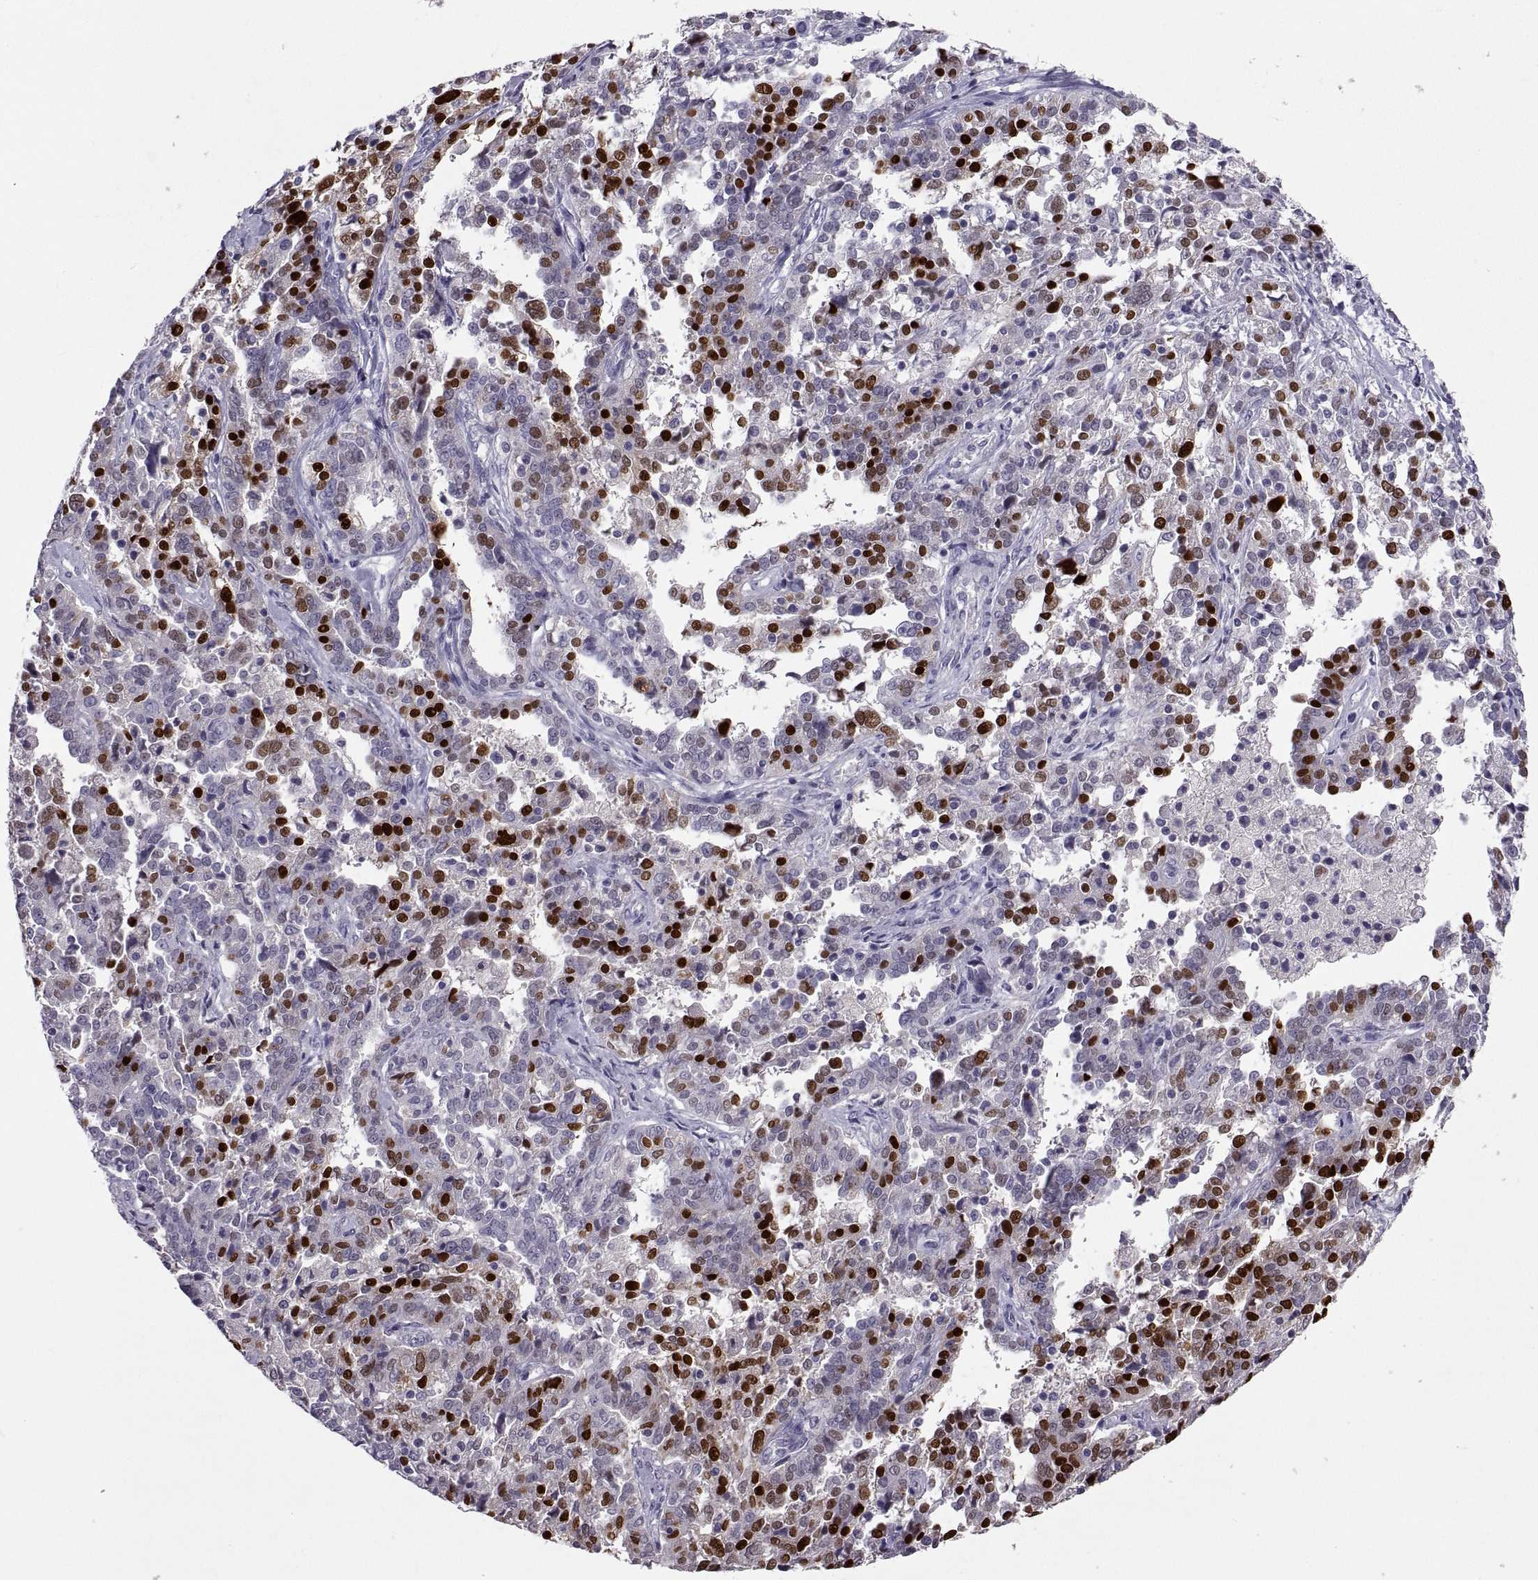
{"staining": {"intensity": "strong", "quantity": "25%-75%", "location": "nuclear"}, "tissue": "ovarian cancer", "cell_type": "Tumor cells", "image_type": "cancer", "snomed": [{"axis": "morphology", "description": "Cystadenocarcinoma, serous, NOS"}, {"axis": "topography", "description": "Ovary"}], "caption": "The micrograph reveals a brown stain indicating the presence of a protein in the nuclear of tumor cells in serous cystadenocarcinoma (ovarian).", "gene": "SOX21", "patient": {"sex": "female", "age": 67}}